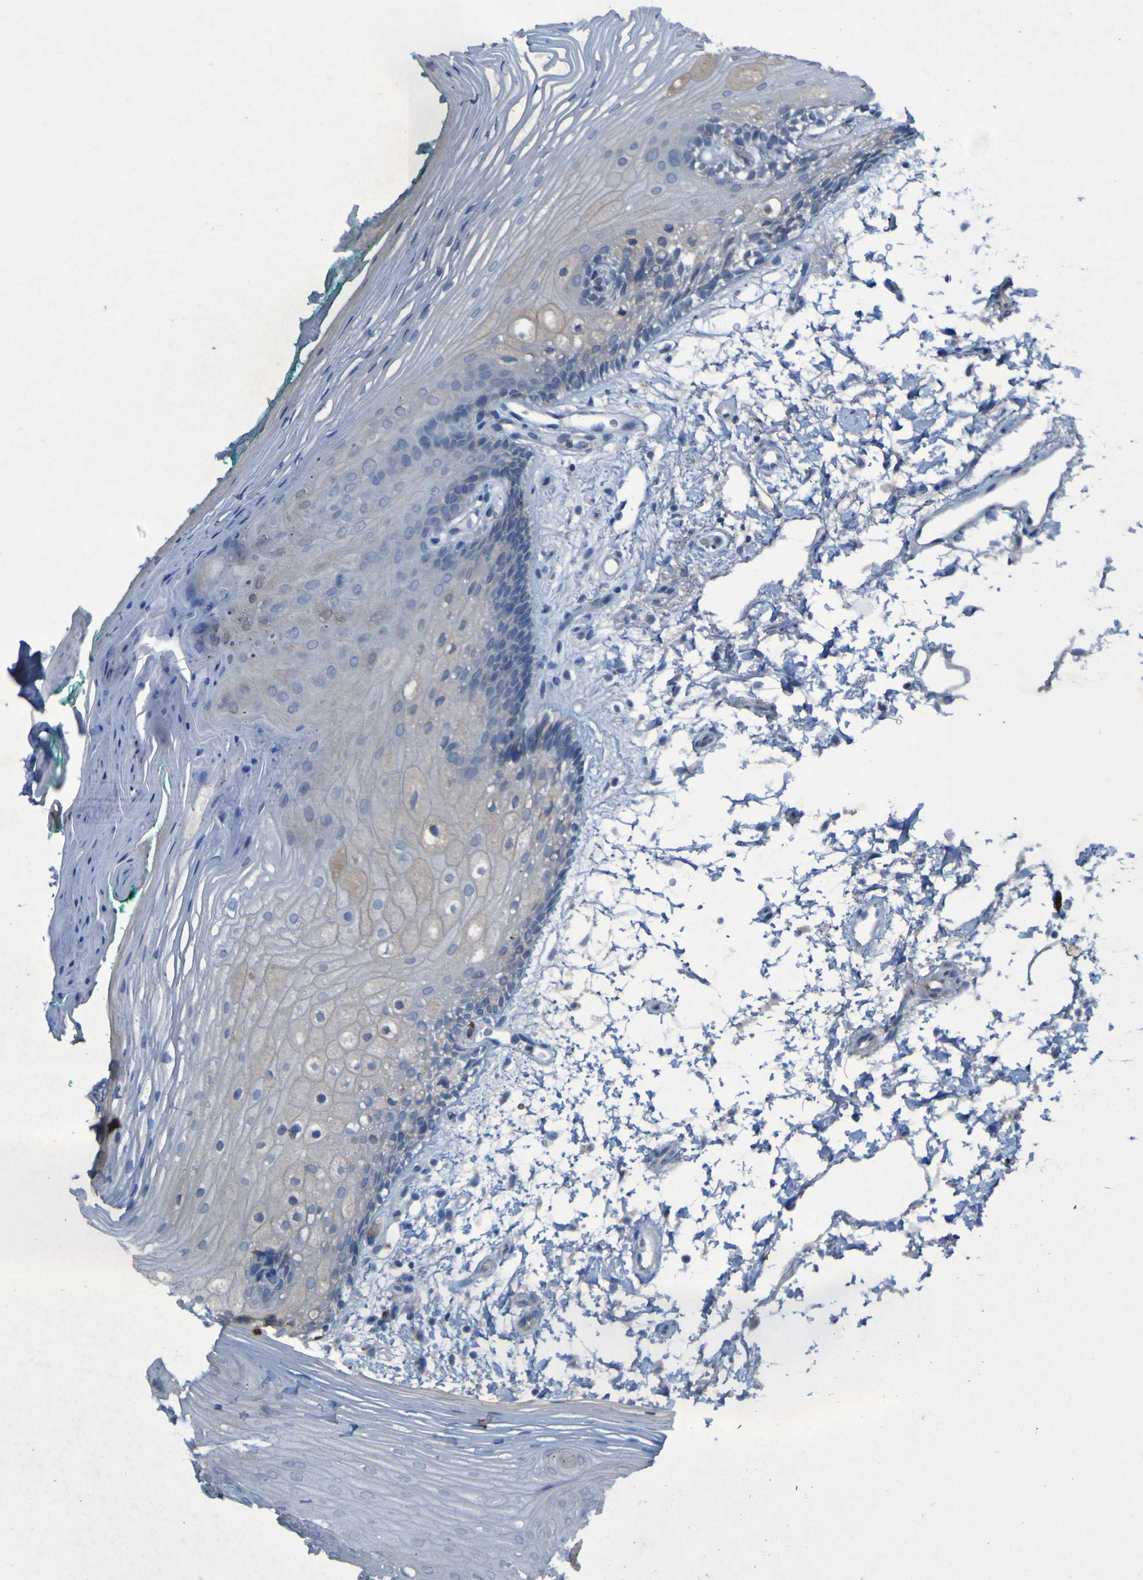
{"staining": {"intensity": "negative", "quantity": "none", "location": "none"}, "tissue": "oral mucosa", "cell_type": "Squamous epithelial cells", "image_type": "normal", "snomed": [{"axis": "morphology", "description": "Normal tissue, NOS"}, {"axis": "topography", "description": "Skeletal muscle"}, {"axis": "topography", "description": "Oral tissue"}, {"axis": "topography", "description": "Peripheral nerve tissue"}], "caption": "An immunohistochemistry (IHC) micrograph of normal oral mucosa is shown. There is no staining in squamous epithelial cells of oral mucosa. The staining is performed using DAB (3,3'-diaminobenzidine) brown chromogen with nuclei counter-stained in using hematoxylin.", "gene": "SGK2", "patient": {"sex": "female", "age": 84}}